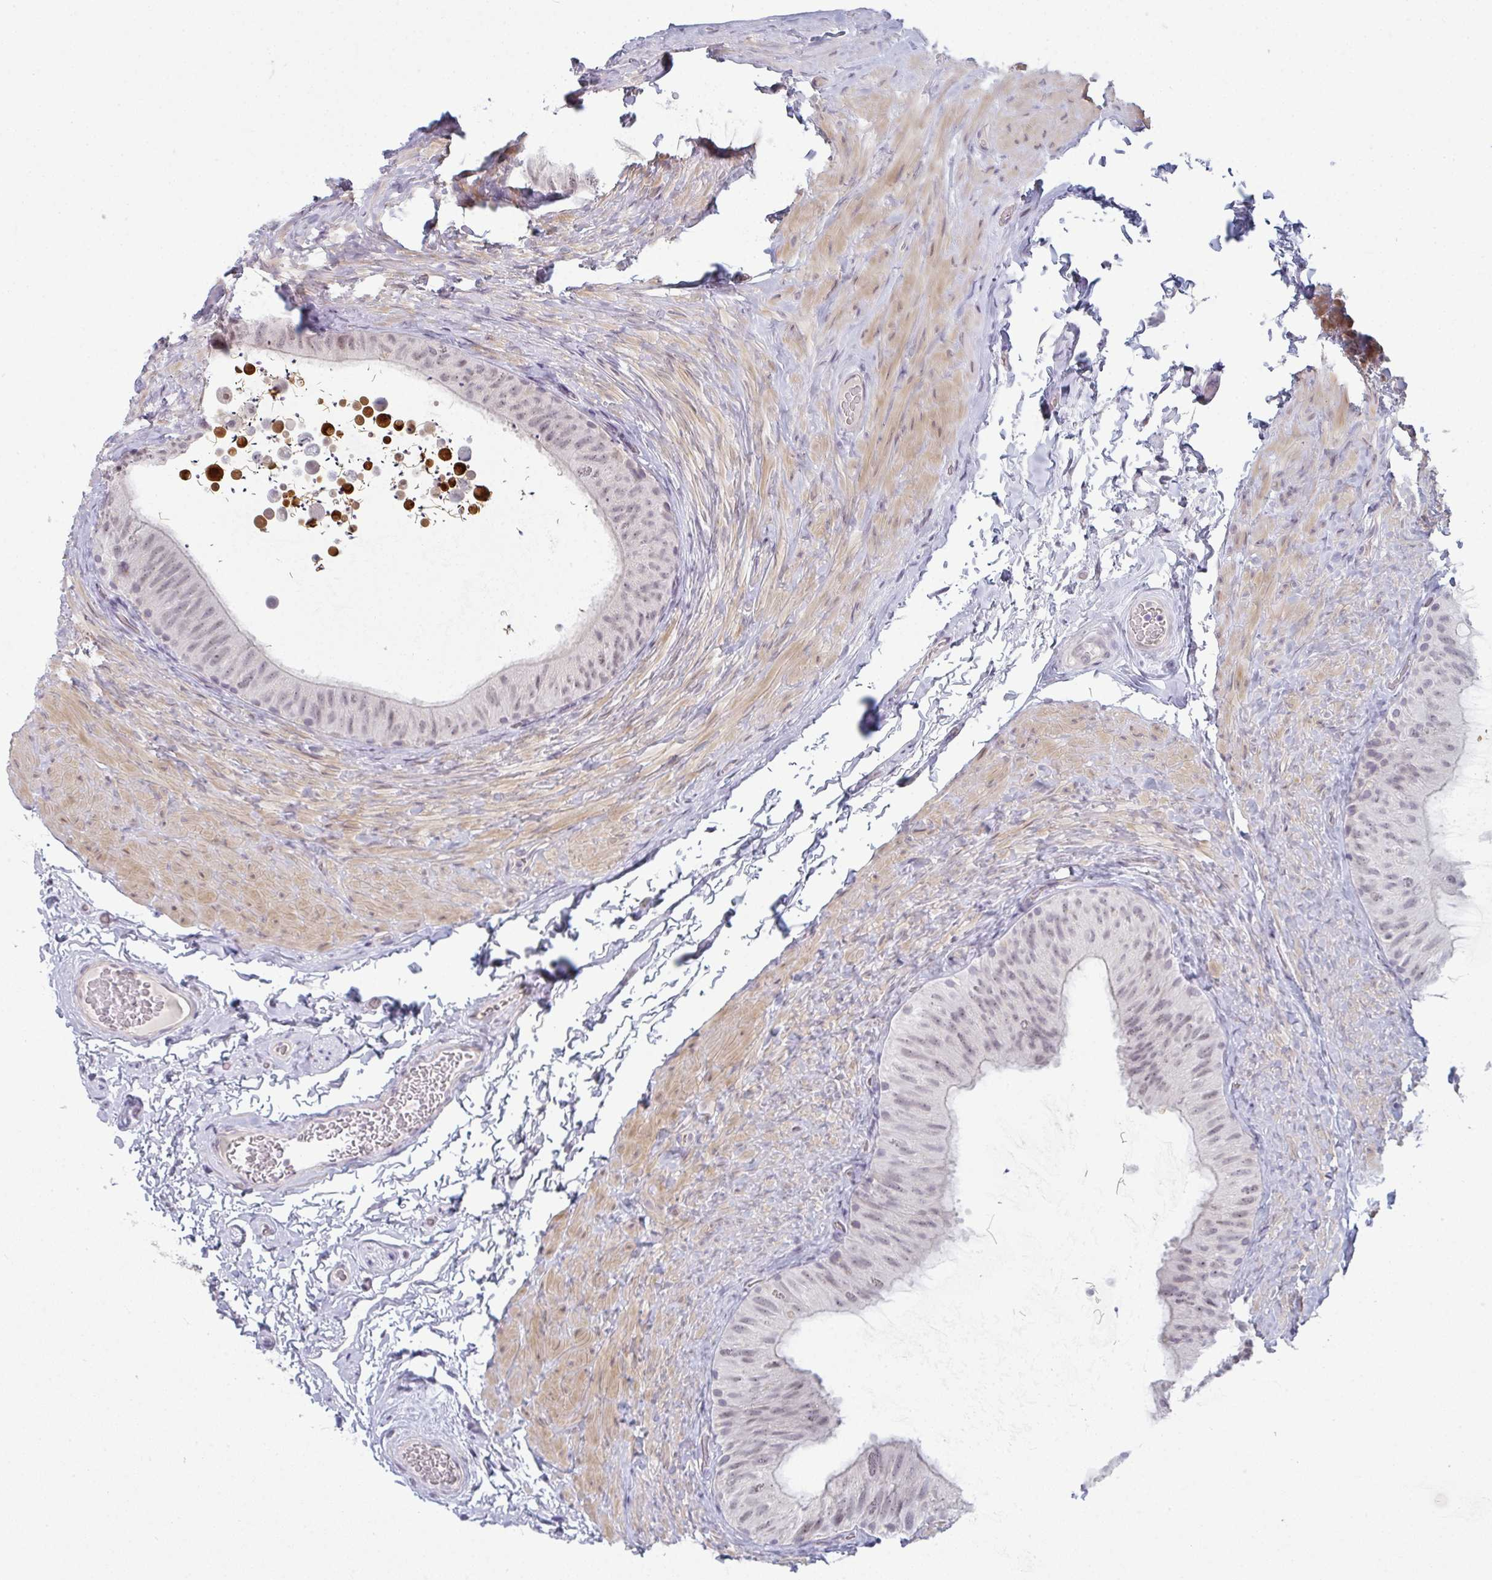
{"staining": {"intensity": "weak", "quantity": "<25%", "location": "nuclear"}, "tissue": "epididymis", "cell_type": "Glandular cells", "image_type": "normal", "snomed": [{"axis": "morphology", "description": "Normal tissue, NOS"}, {"axis": "topography", "description": "Epididymis, spermatic cord, NOS"}, {"axis": "topography", "description": "Epididymis"}], "caption": "DAB immunohistochemical staining of benign human epididymis demonstrates no significant staining in glandular cells. (Brightfield microscopy of DAB IHC at high magnification).", "gene": "TEX33", "patient": {"sex": "male", "age": 31}}